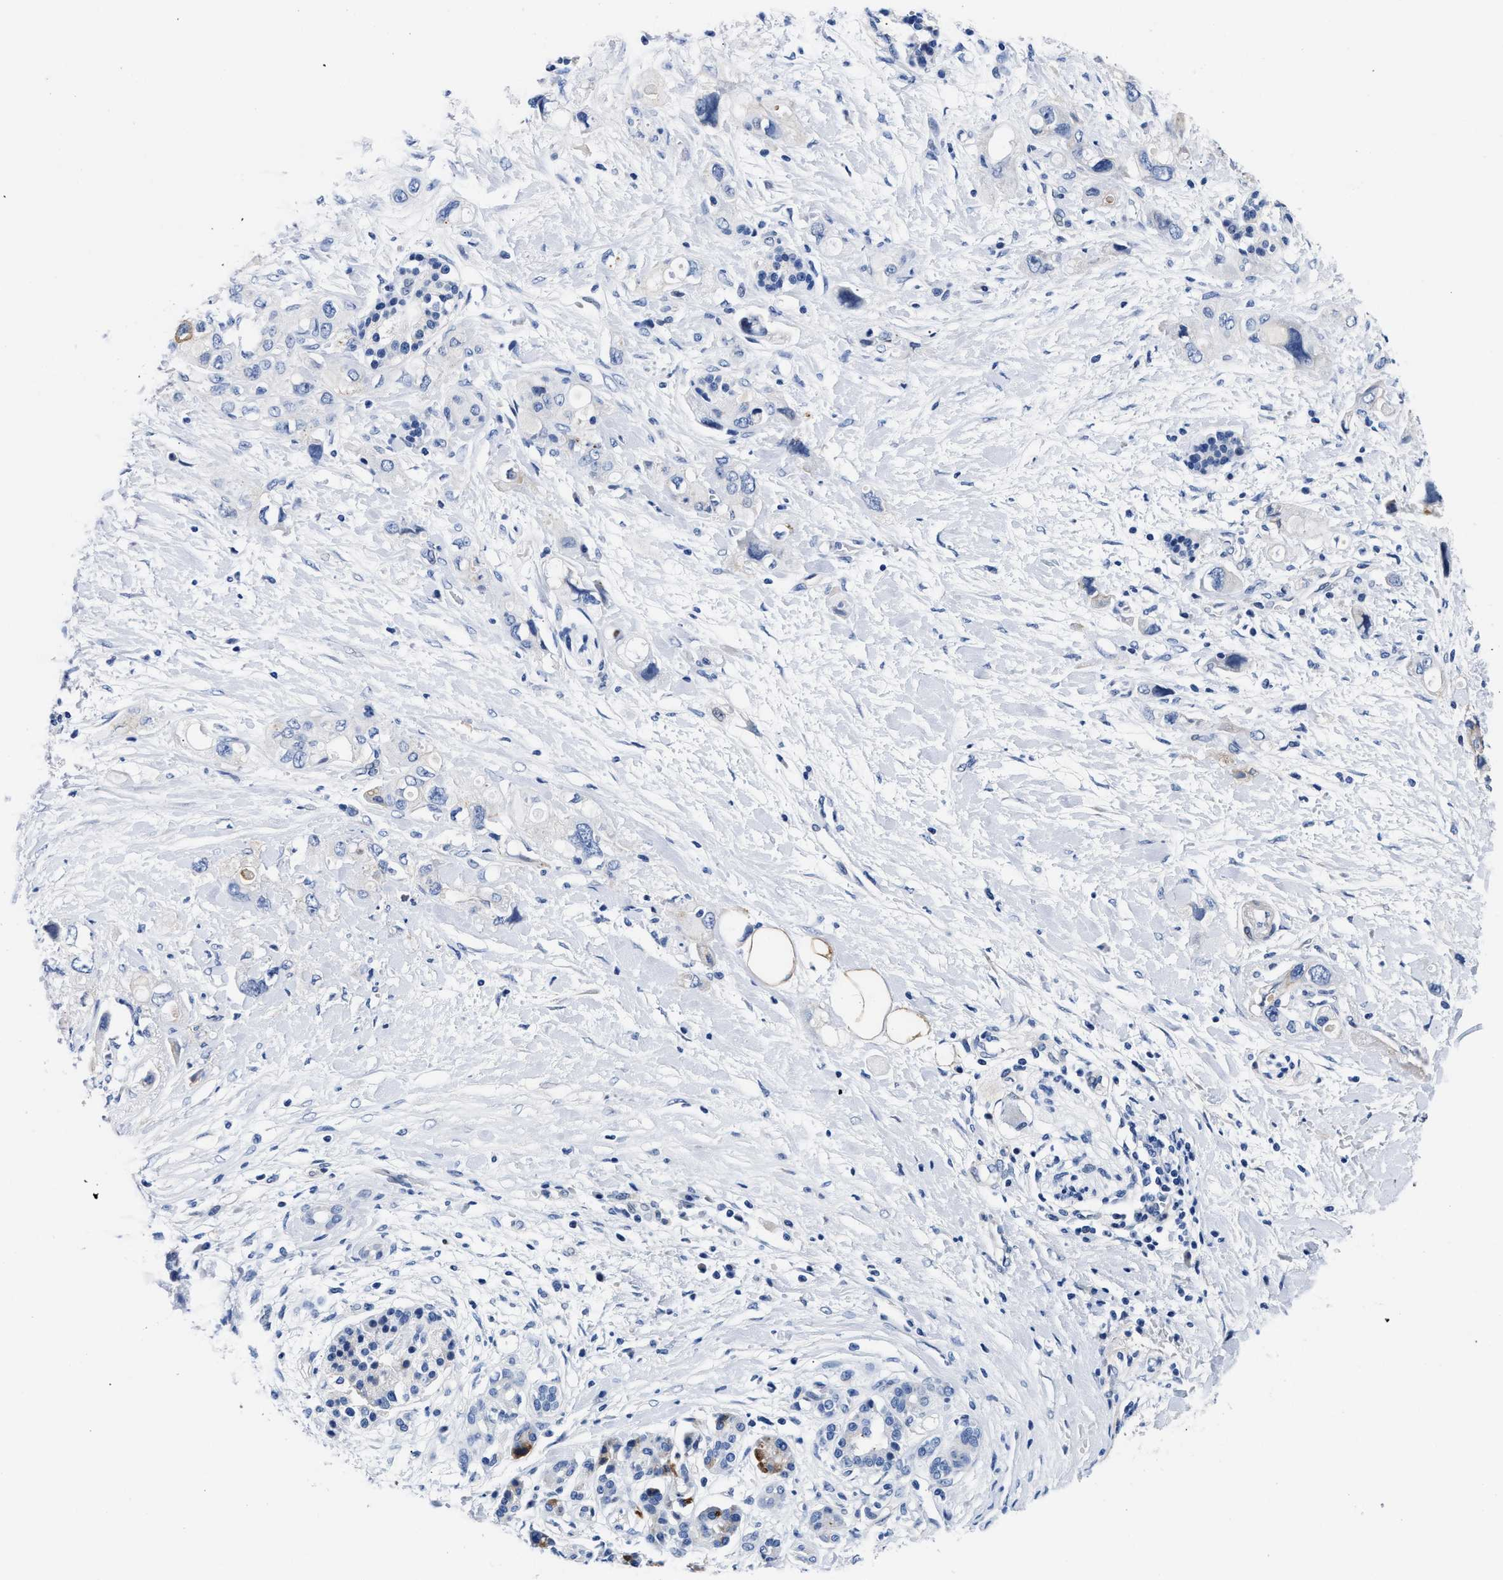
{"staining": {"intensity": "negative", "quantity": "none", "location": "none"}, "tissue": "pancreatic cancer", "cell_type": "Tumor cells", "image_type": "cancer", "snomed": [{"axis": "morphology", "description": "Adenocarcinoma, NOS"}, {"axis": "topography", "description": "Pancreas"}], "caption": "IHC of adenocarcinoma (pancreatic) demonstrates no expression in tumor cells.", "gene": "TRIM29", "patient": {"sex": "female", "age": 56}}